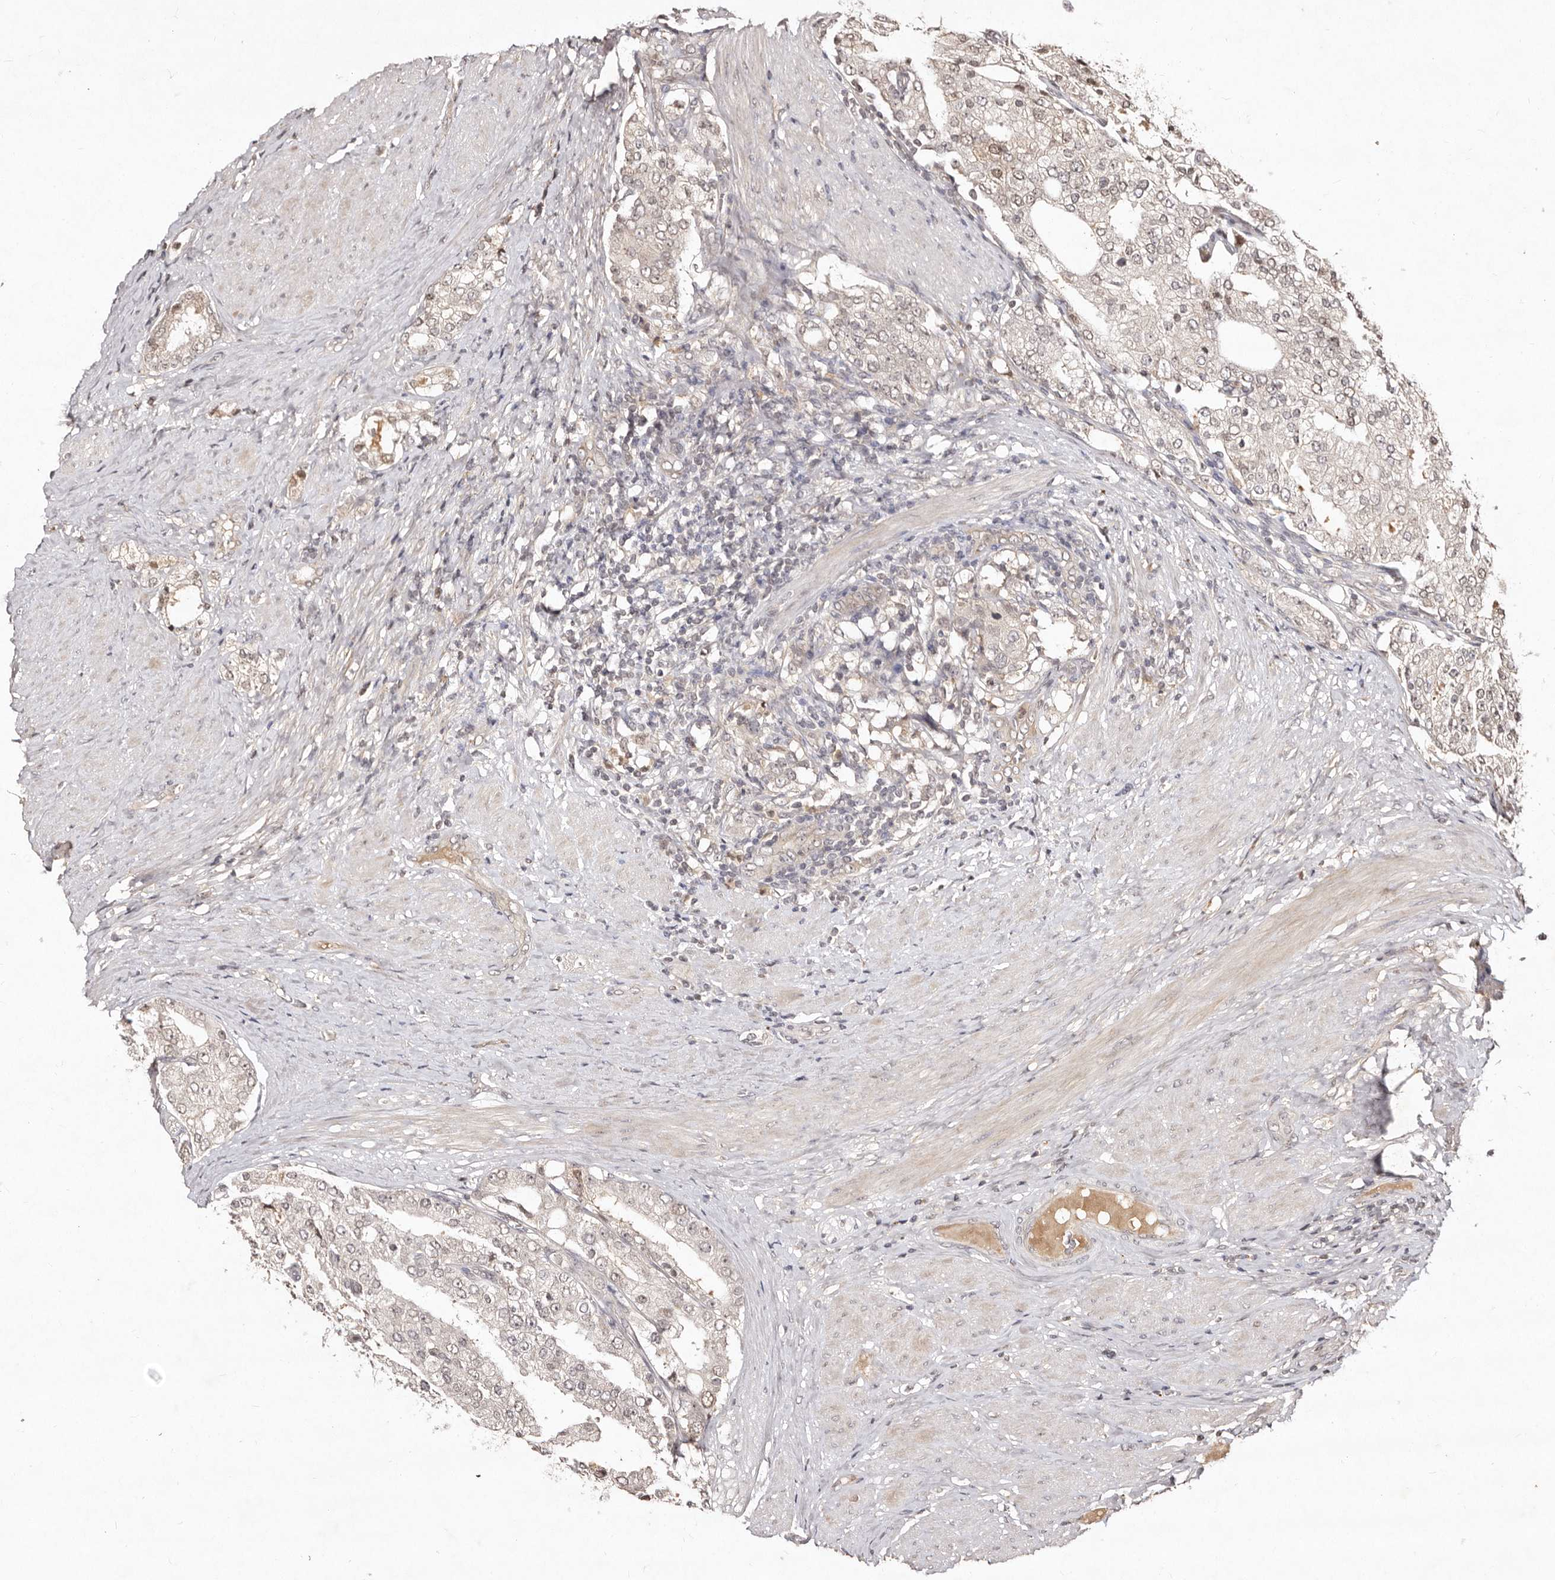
{"staining": {"intensity": "weak", "quantity": "<25%", "location": "nuclear"}, "tissue": "prostate cancer", "cell_type": "Tumor cells", "image_type": "cancer", "snomed": [{"axis": "morphology", "description": "Adenocarcinoma, High grade"}, {"axis": "topography", "description": "Prostate"}], "caption": "IHC histopathology image of prostate cancer (high-grade adenocarcinoma) stained for a protein (brown), which exhibits no positivity in tumor cells.", "gene": "LCORL", "patient": {"sex": "male", "age": 50}}